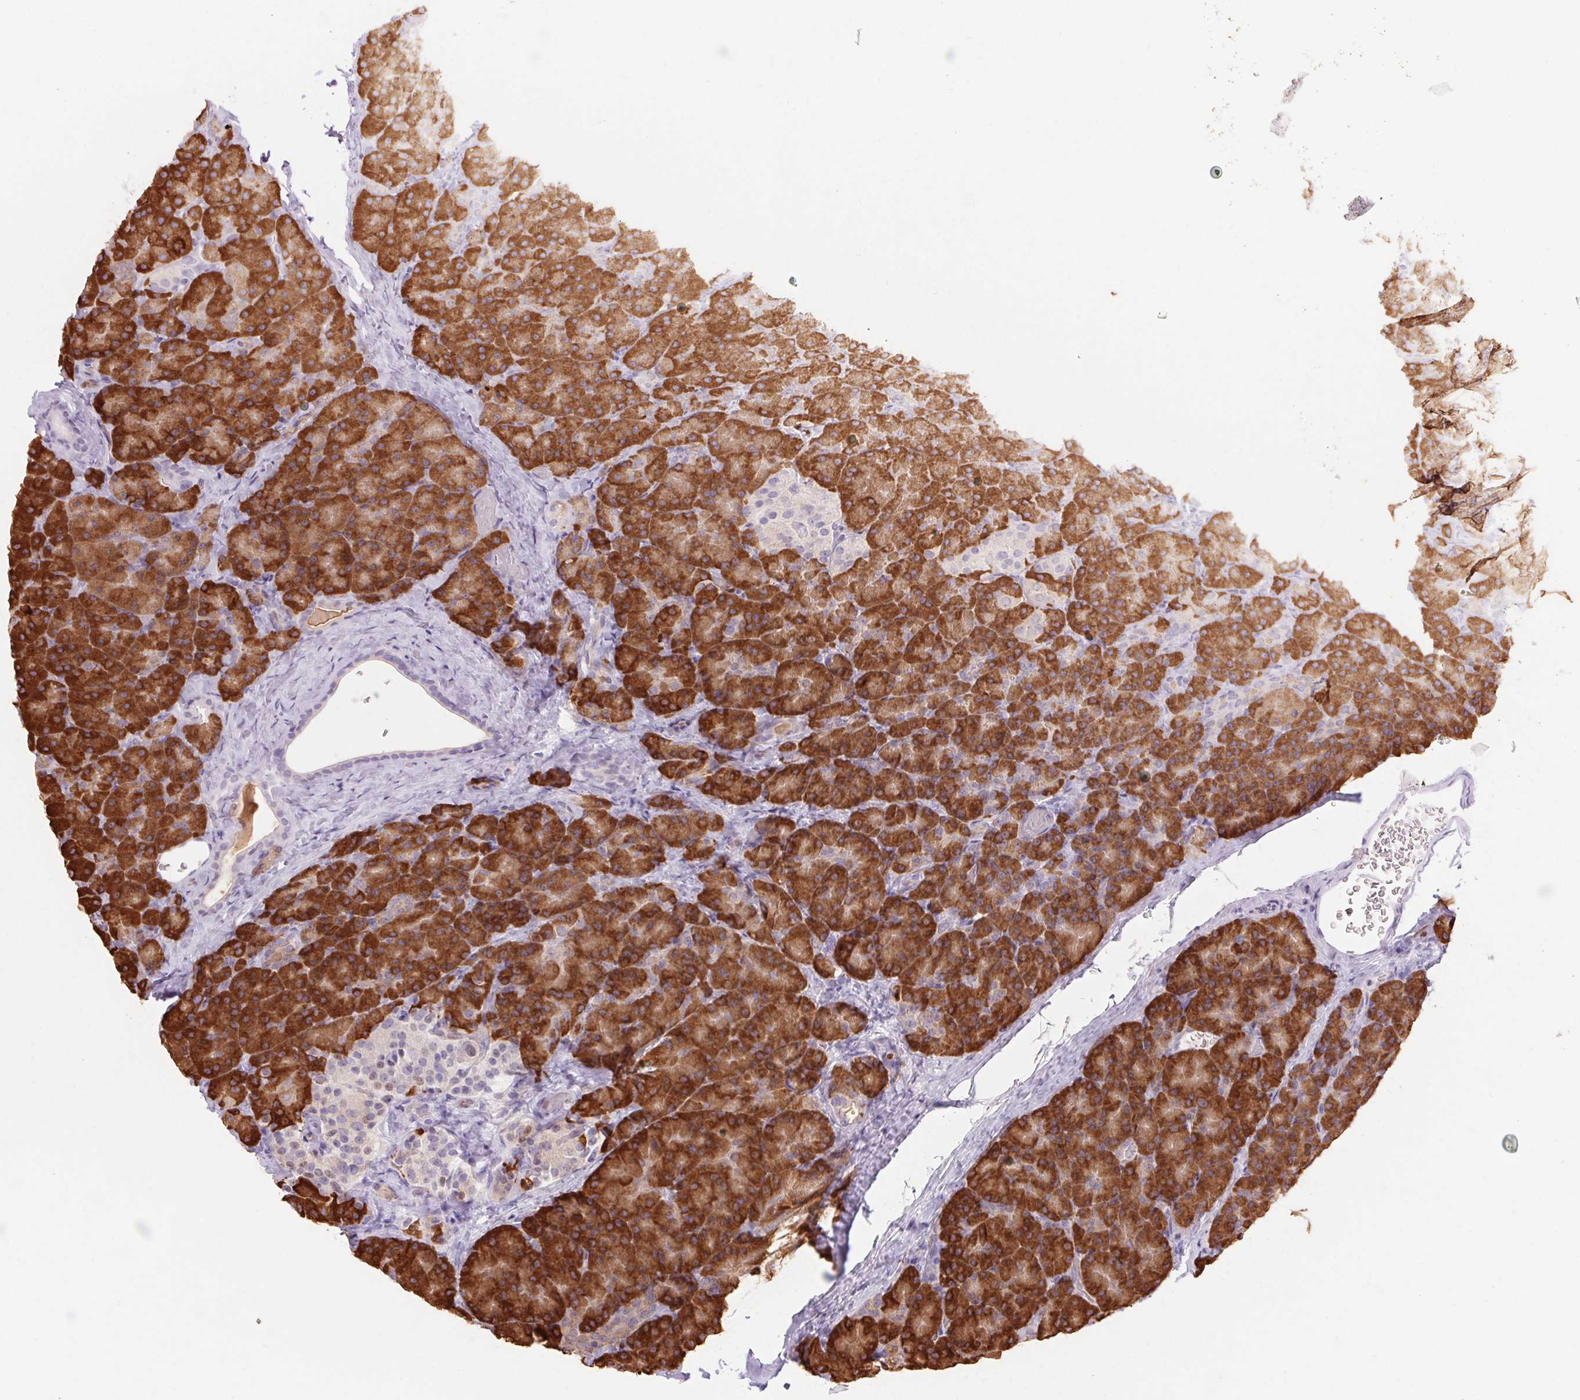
{"staining": {"intensity": "strong", "quantity": ">75%", "location": "cytoplasmic/membranous"}, "tissue": "pancreas", "cell_type": "Exocrine glandular cells", "image_type": "normal", "snomed": [{"axis": "morphology", "description": "Normal tissue, NOS"}, {"axis": "topography", "description": "Pancreas"}], "caption": "Brown immunohistochemical staining in unremarkable pancreas displays strong cytoplasmic/membranous positivity in approximately >75% of exocrine glandular cells. The protein of interest is stained brown, and the nuclei are stained in blue (DAB (3,3'-diaminobenzidine) IHC with brightfield microscopy, high magnification).", "gene": "ERP27", "patient": {"sex": "male", "age": 57}}